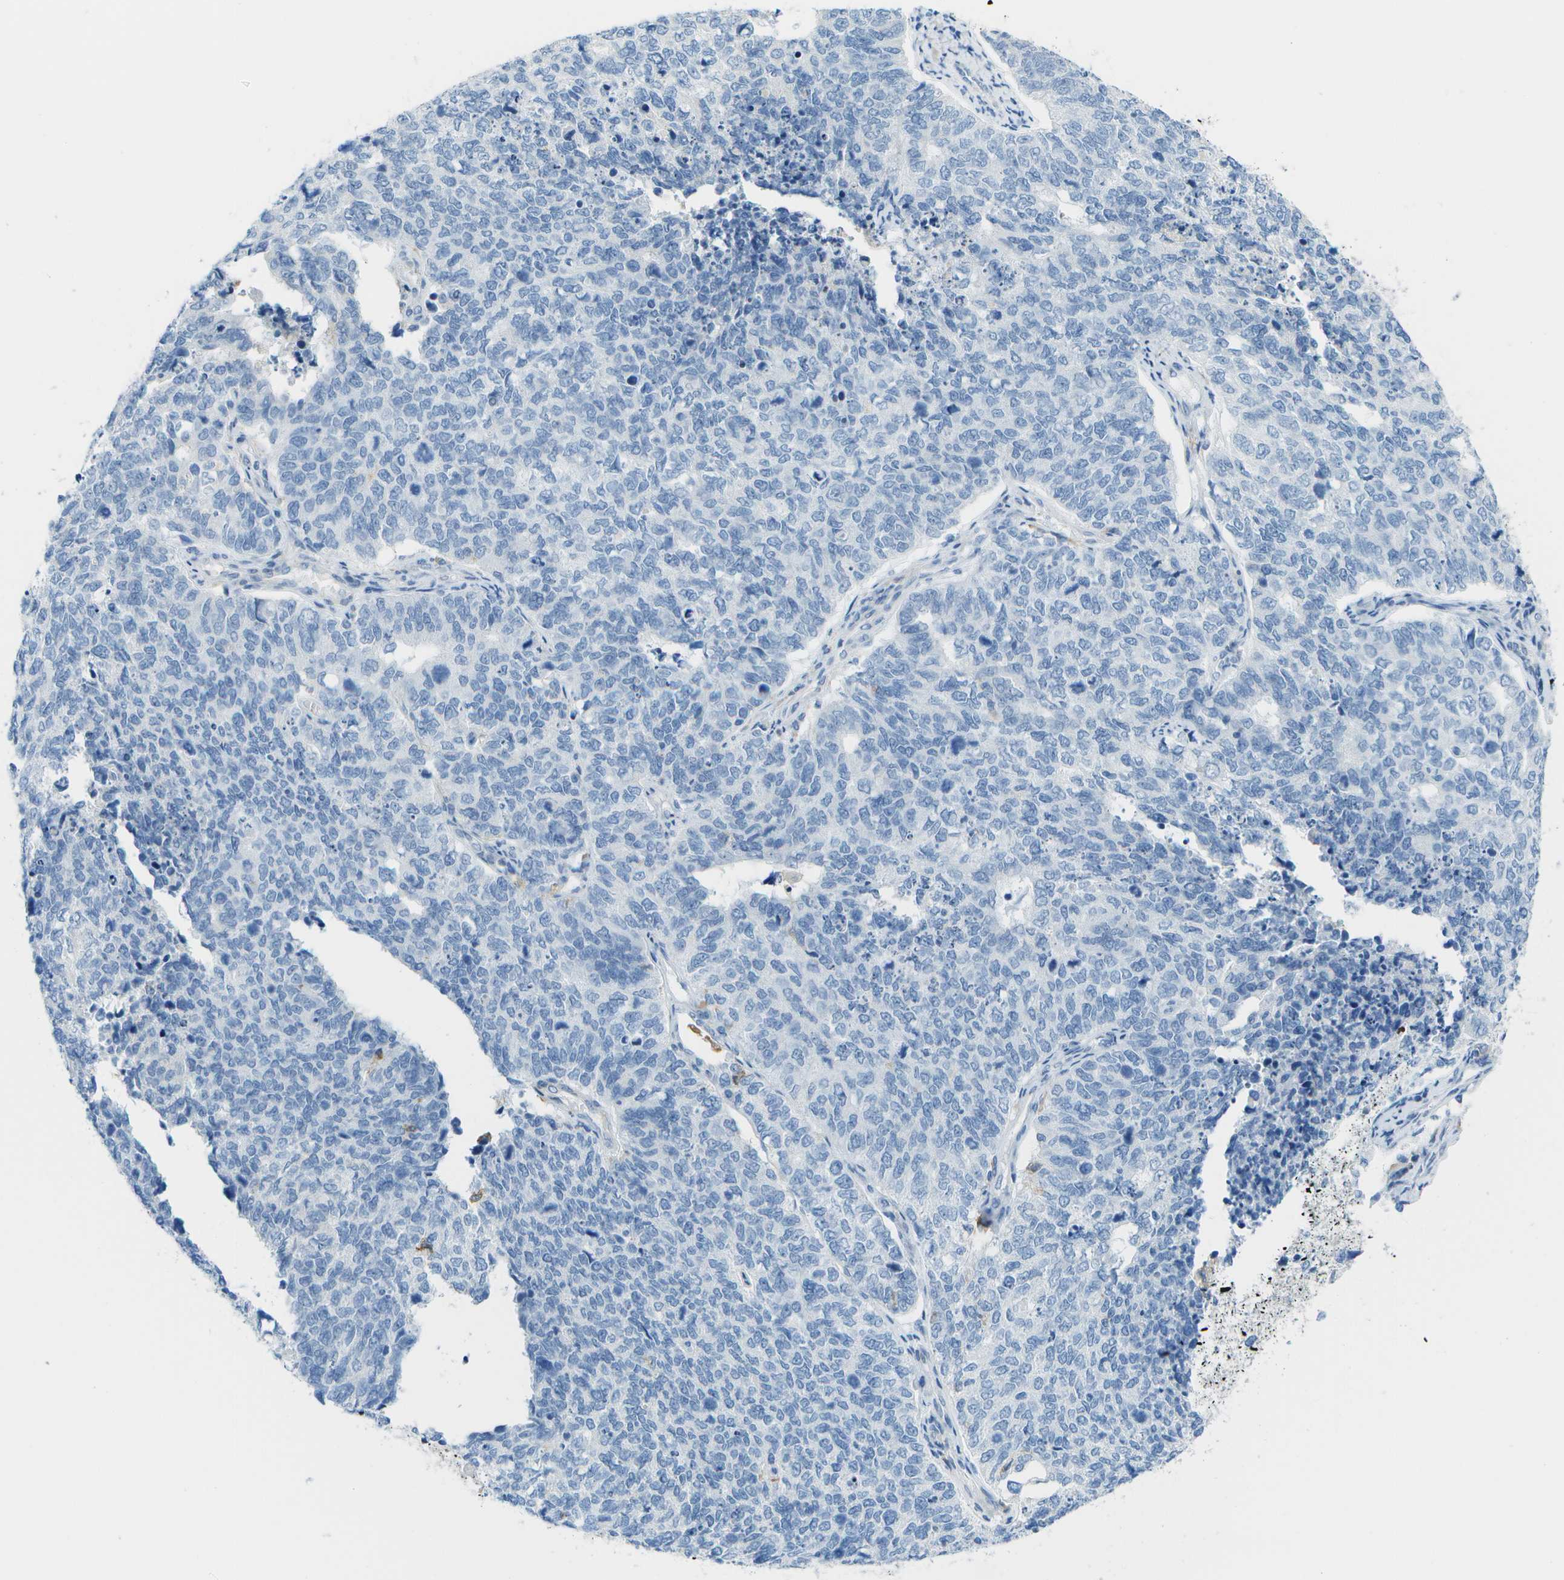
{"staining": {"intensity": "negative", "quantity": "none", "location": "none"}, "tissue": "cervical cancer", "cell_type": "Tumor cells", "image_type": "cancer", "snomed": [{"axis": "morphology", "description": "Squamous cell carcinoma, NOS"}, {"axis": "topography", "description": "Cervix"}], "caption": "There is no significant expression in tumor cells of squamous cell carcinoma (cervical).", "gene": "ZBTB43", "patient": {"sex": "female", "age": 63}}